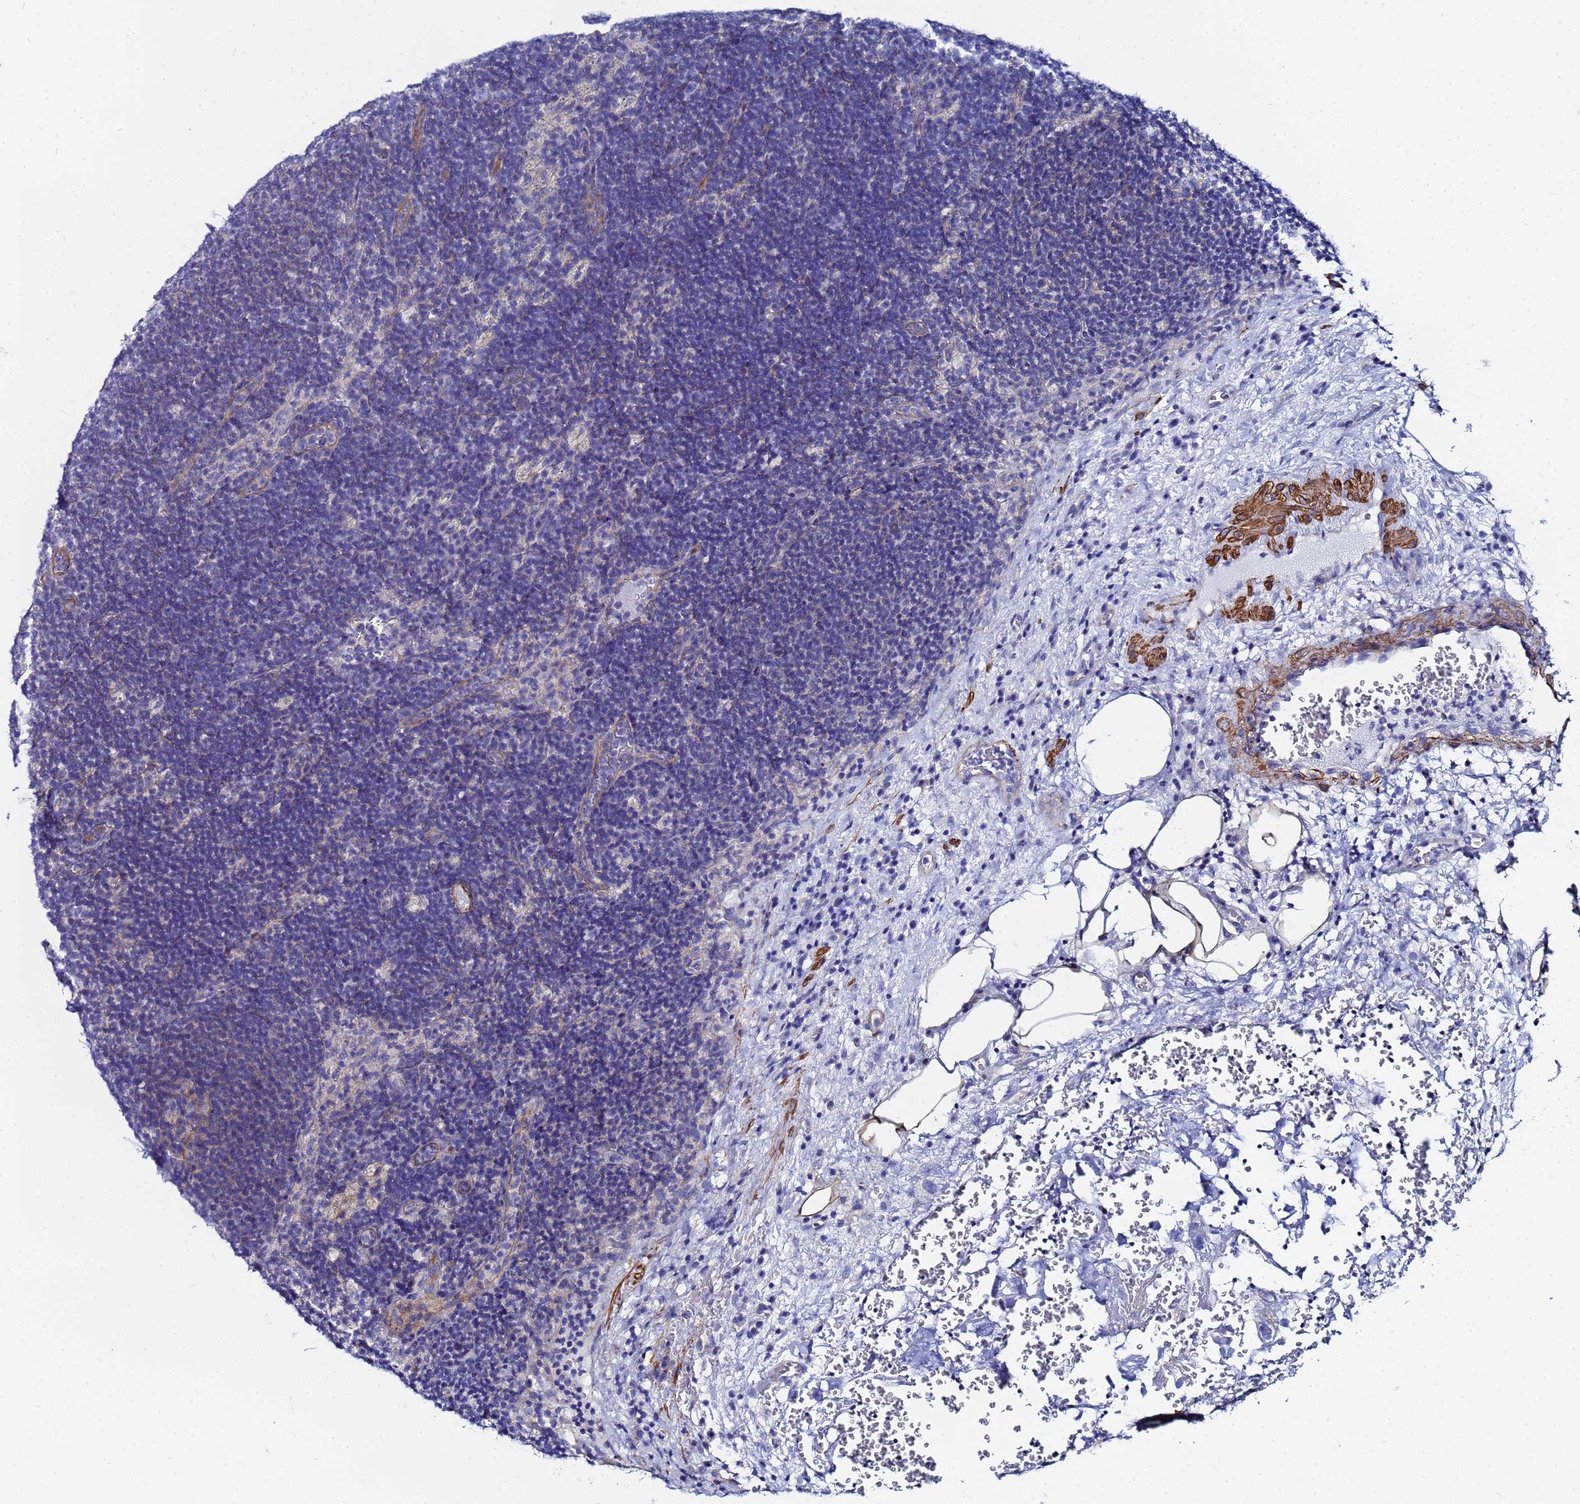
{"staining": {"intensity": "negative", "quantity": "none", "location": "none"}, "tissue": "lymph node", "cell_type": "Germinal center cells", "image_type": "normal", "snomed": [{"axis": "morphology", "description": "Normal tissue, NOS"}, {"axis": "topography", "description": "Lymph node"}], "caption": "Histopathology image shows no significant protein expression in germinal center cells of benign lymph node.", "gene": "RAB39A", "patient": {"sex": "female", "age": 70}}